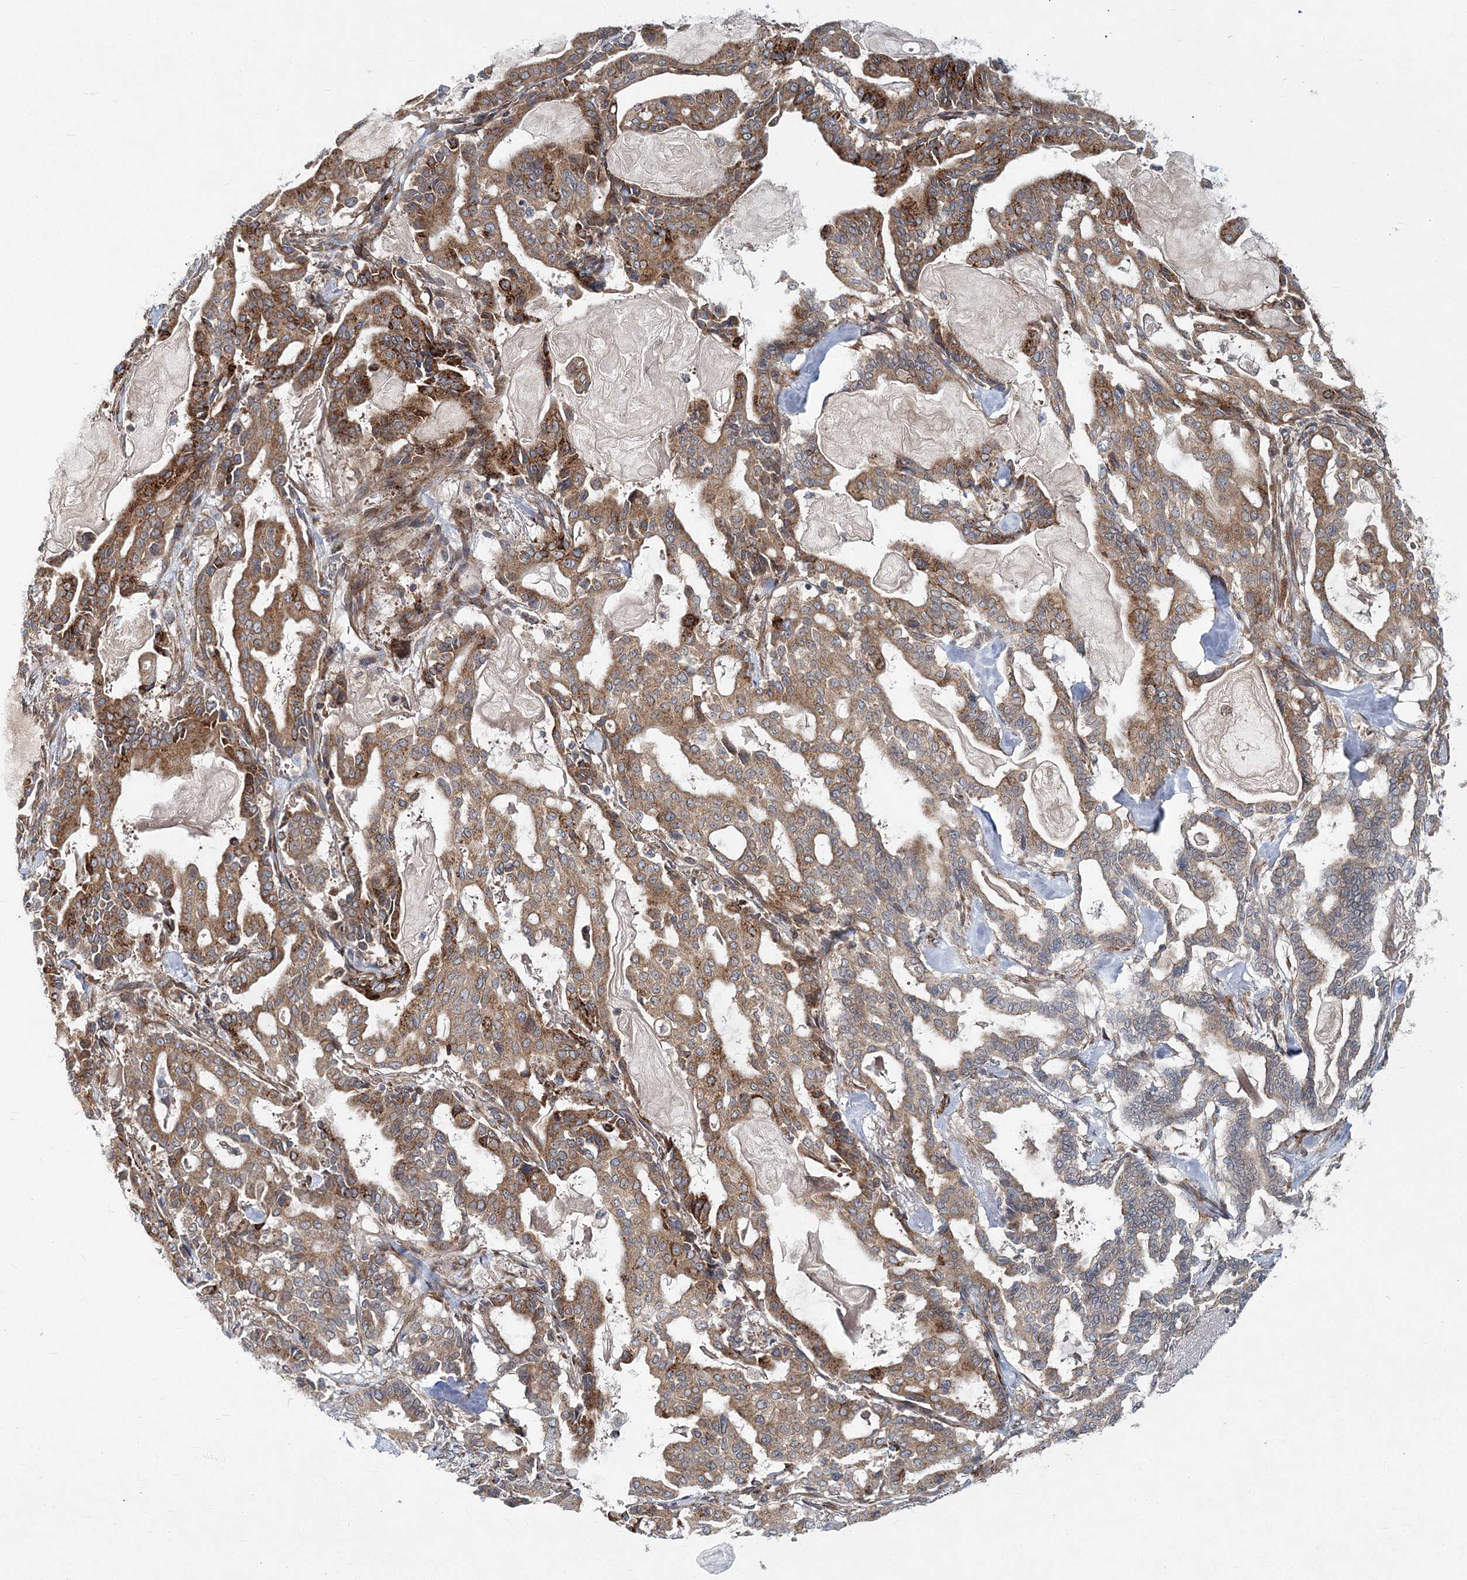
{"staining": {"intensity": "strong", "quantity": ">75%", "location": "cytoplasmic/membranous"}, "tissue": "pancreatic cancer", "cell_type": "Tumor cells", "image_type": "cancer", "snomed": [{"axis": "morphology", "description": "Adenocarcinoma, NOS"}, {"axis": "topography", "description": "Pancreas"}], "caption": "Strong cytoplasmic/membranous protein expression is identified in about >75% of tumor cells in pancreatic adenocarcinoma.", "gene": "NBAS", "patient": {"sex": "male", "age": 63}}